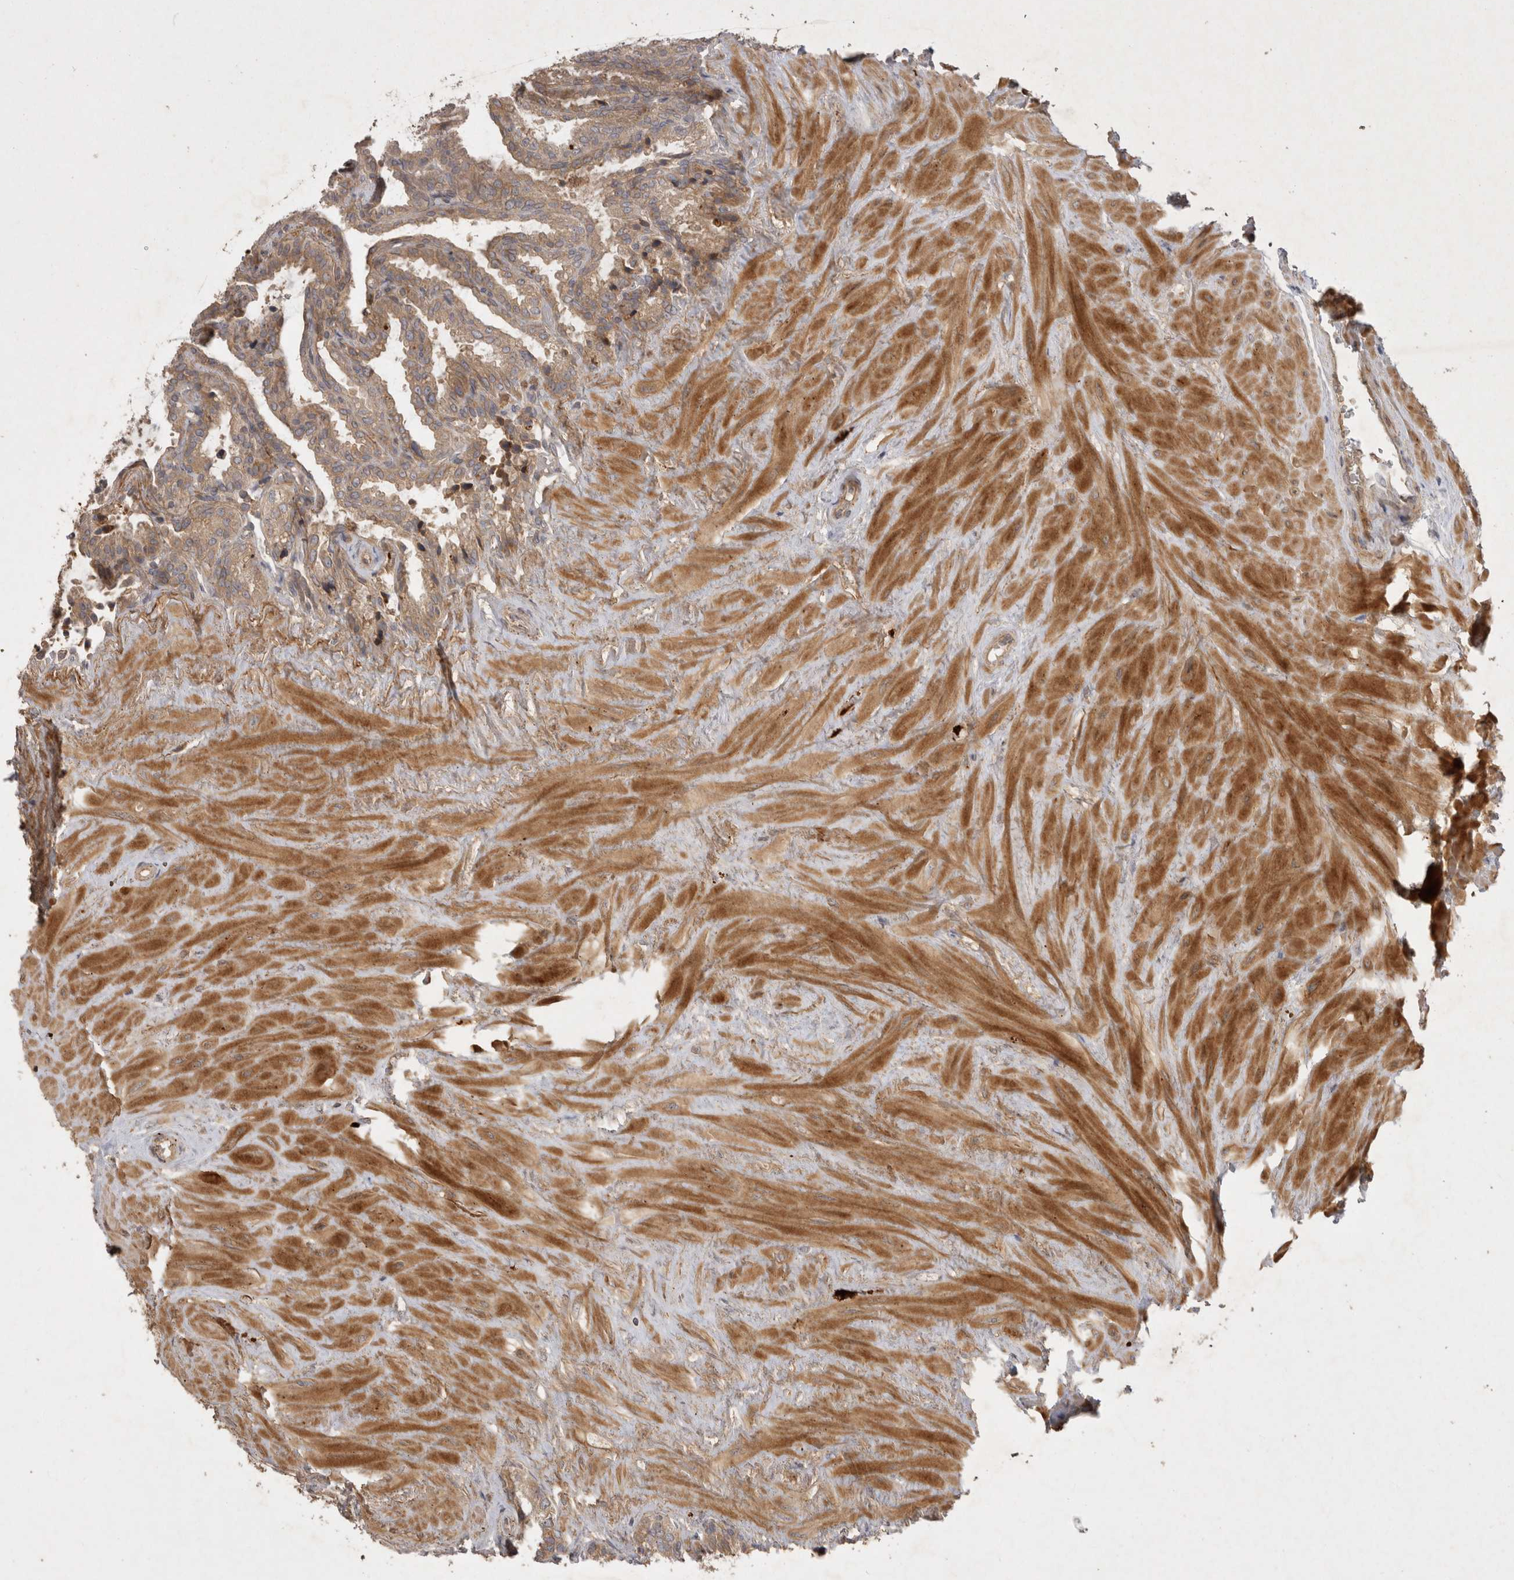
{"staining": {"intensity": "moderate", "quantity": ">75%", "location": "cytoplasmic/membranous"}, "tissue": "seminal vesicle", "cell_type": "Glandular cells", "image_type": "normal", "snomed": [{"axis": "morphology", "description": "Normal tissue, NOS"}, {"axis": "topography", "description": "Seminal veicle"}], "caption": "An immunohistochemistry (IHC) photomicrograph of benign tissue is shown. Protein staining in brown shows moderate cytoplasmic/membranous positivity in seminal vesicle within glandular cells.", "gene": "PPP1R42", "patient": {"sex": "male", "age": 46}}